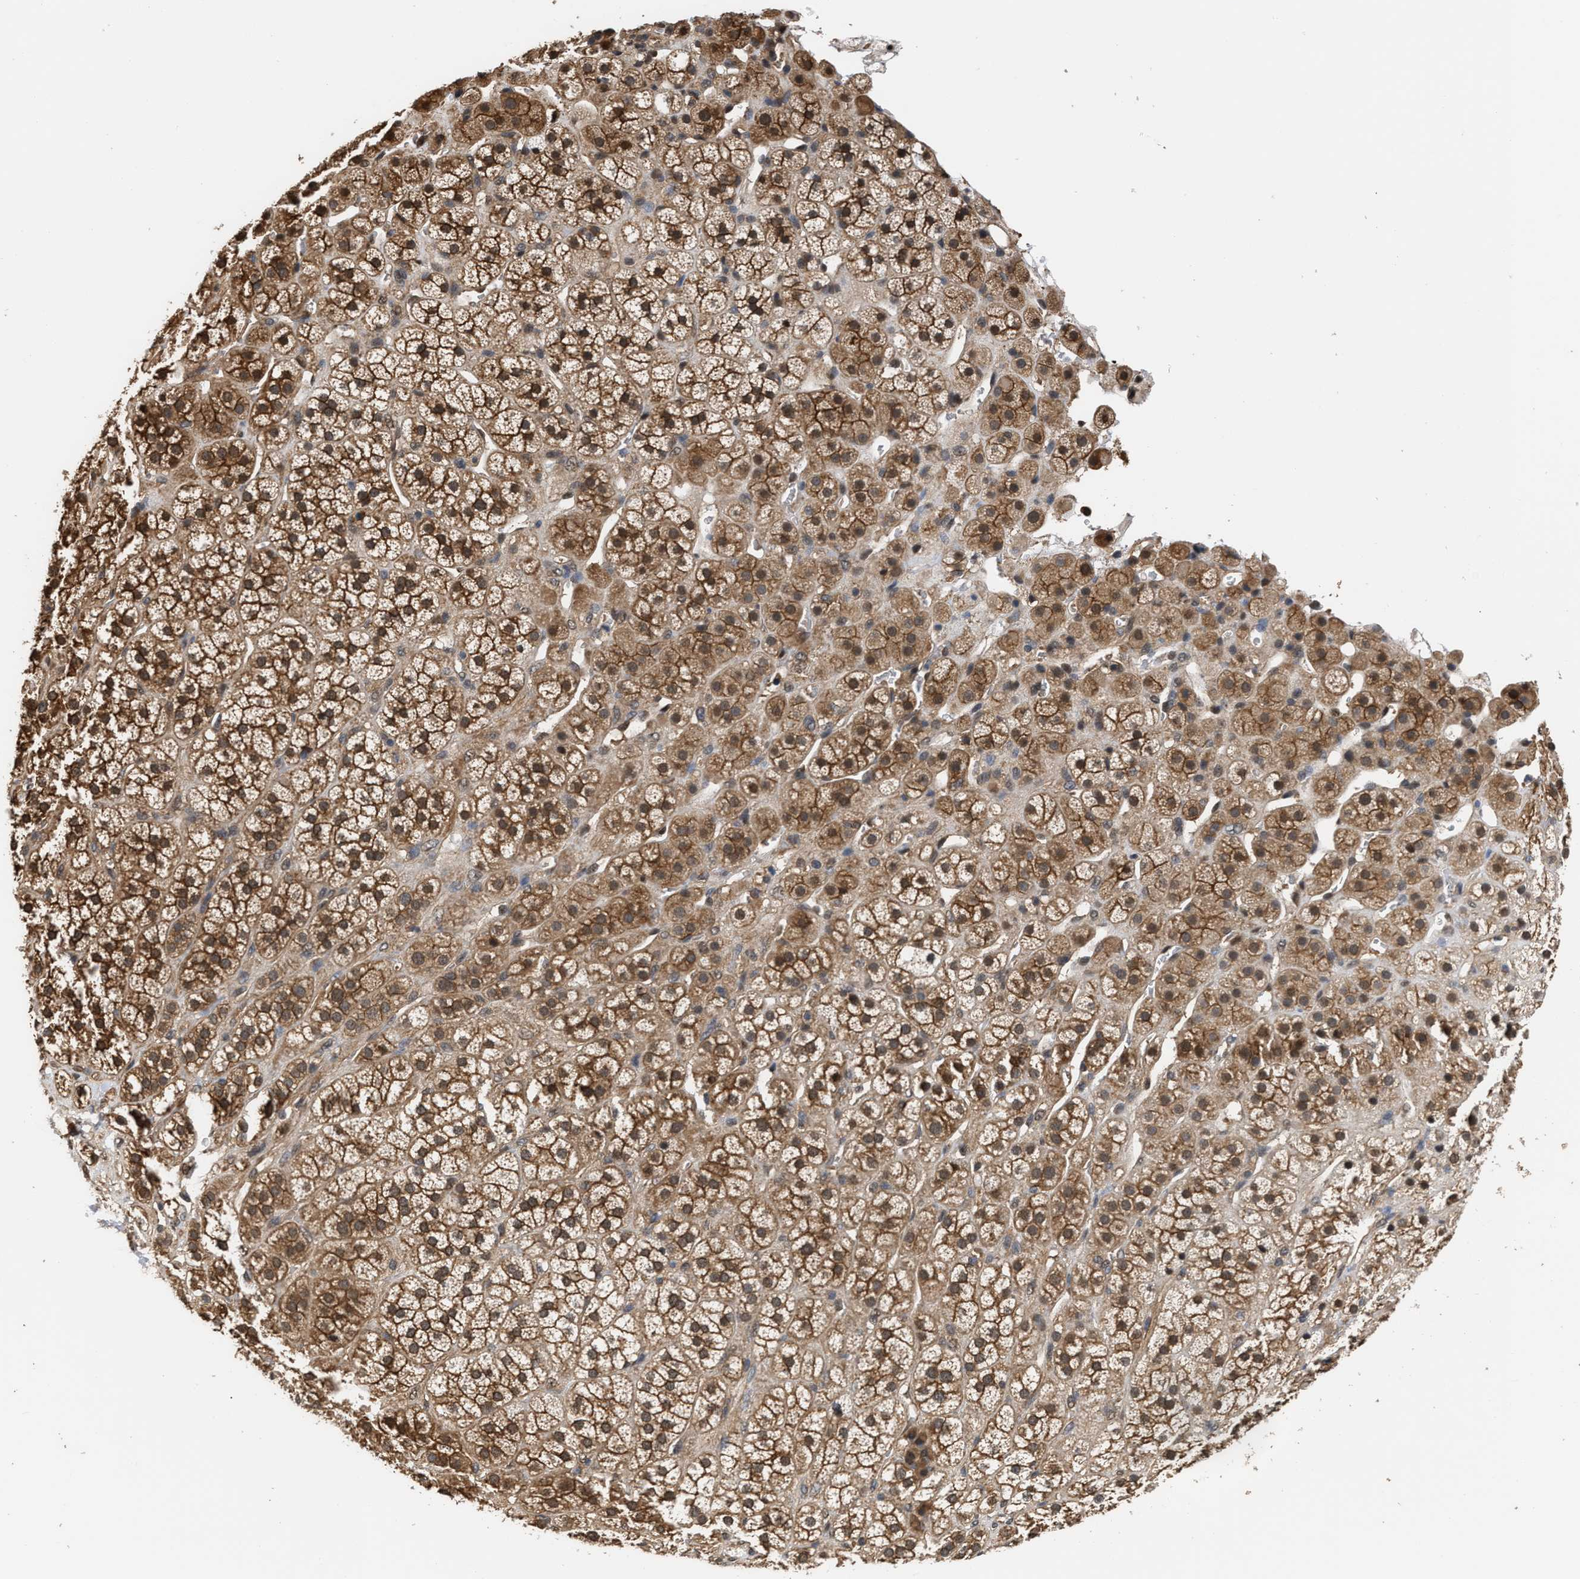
{"staining": {"intensity": "moderate", "quantity": ">75%", "location": "cytoplasmic/membranous,nuclear"}, "tissue": "adrenal gland", "cell_type": "Glandular cells", "image_type": "normal", "snomed": [{"axis": "morphology", "description": "Normal tissue, NOS"}, {"axis": "topography", "description": "Adrenal gland"}], "caption": "A brown stain highlights moderate cytoplasmic/membranous,nuclear positivity of a protein in glandular cells of normal human adrenal gland. (Stains: DAB (3,3'-diaminobenzidine) in brown, nuclei in blue, Microscopy: brightfield microscopy at high magnification).", "gene": "SCAI", "patient": {"sex": "male", "age": 56}}